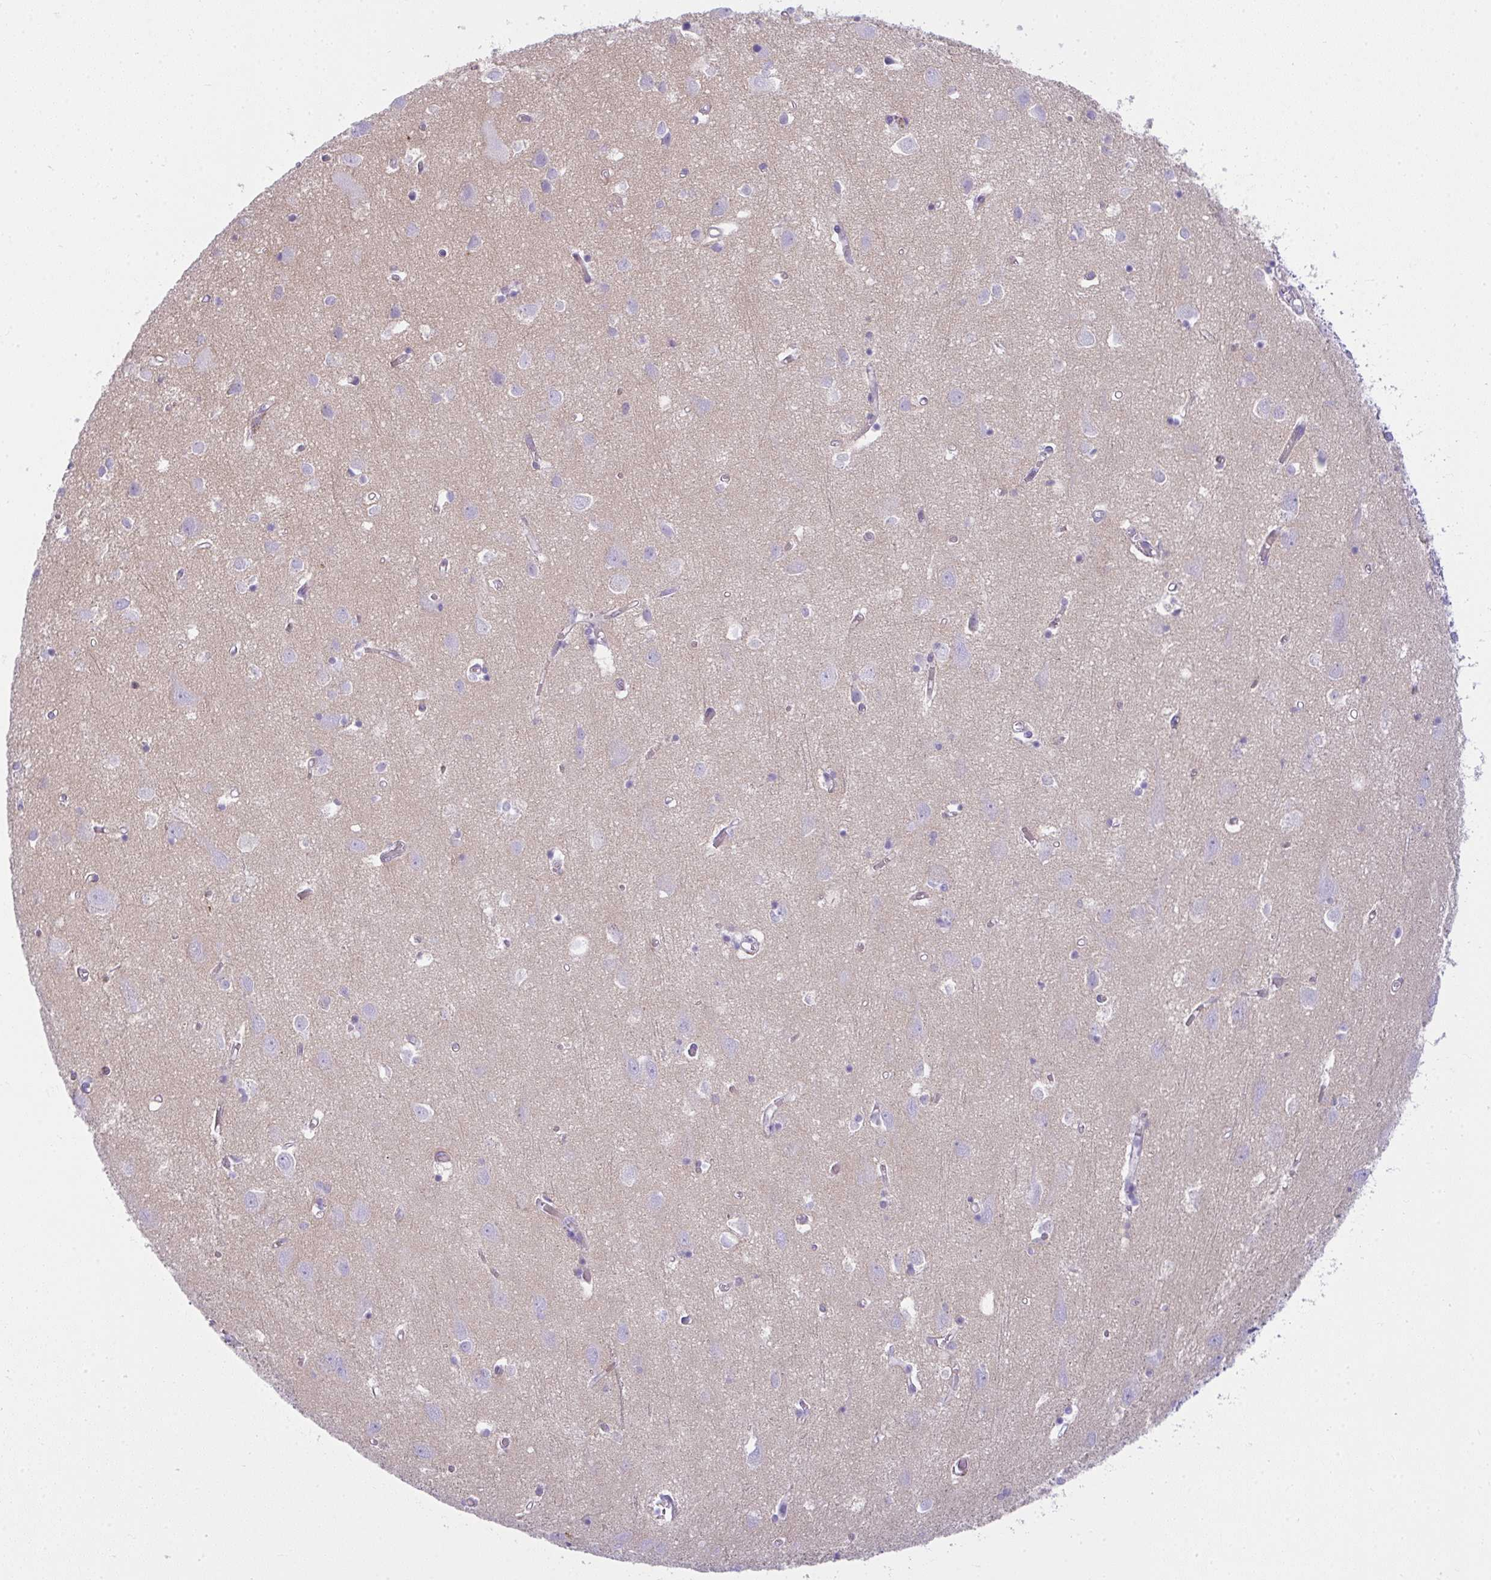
{"staining": {"intensity": "weak", "quantity": "25%-75%", "location": "cytoplasmic/membranous"}, "tissue": "cerebral cortex", "cell_type": "Endothelial cells", "image_type": "normal", "snomed": [{"axis": "morphology", "description": "Normal tissue, NOS"}, {"axis": "topography", "description": "Cerebral cortex"}], "caption": "Cerebral cortex stained with a brown dye shows weak cytoplasmic/membranous positive positivity in about 25%-75% of endothelial cells.", "gene": "RASL10A", "patient": {"sex": "male", "age": 70}}